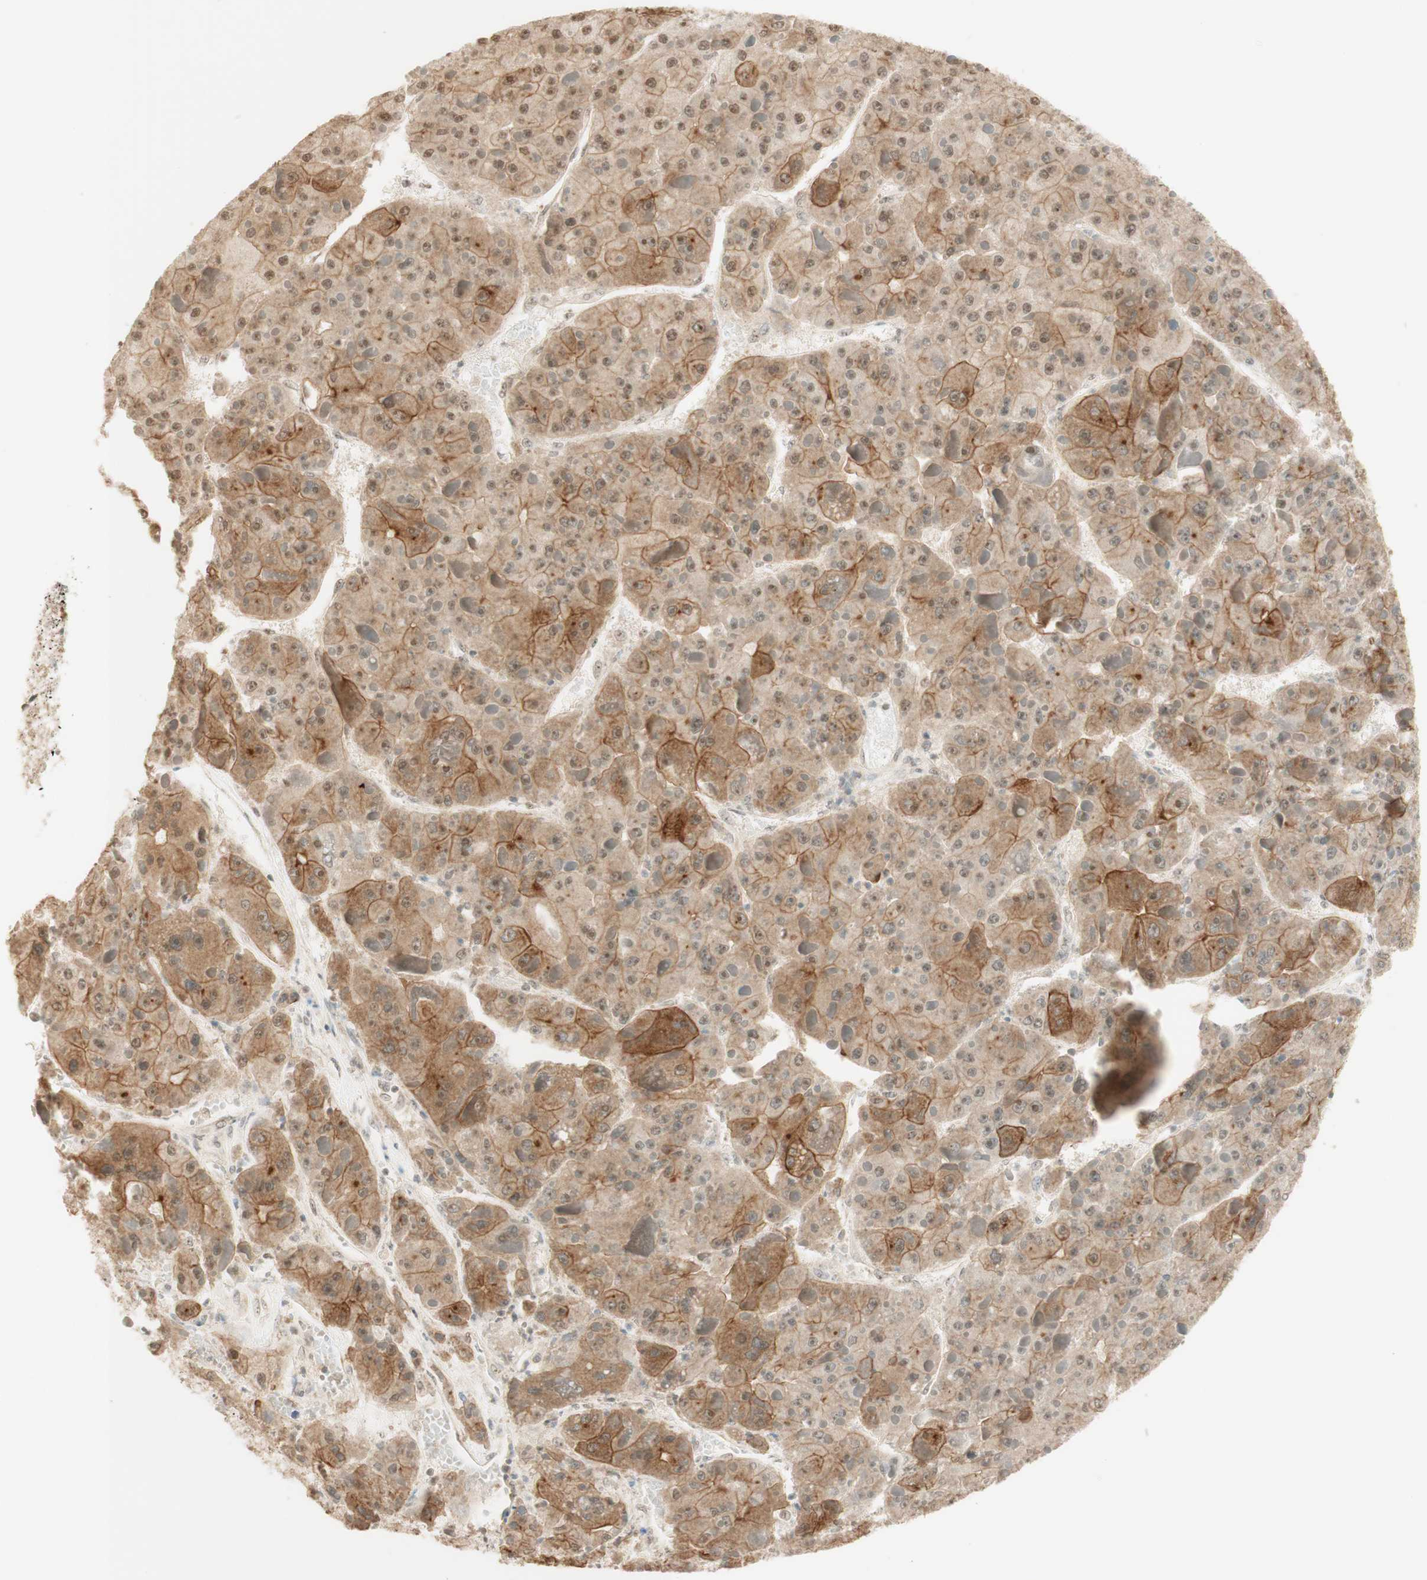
{"staining": {"intensity": "moderate", "quantity": ">75%", "location": "cytoplasmic/membranous,nuclear"}, "tissue": "liver cancer", "cell_type": "Tumor cells", "image_type": "cancer", "snomed": [{"axis": "morphology", "description": "Carcinoma, Hepatocellular, NOS"}, {"axis": "topography", "description": "Liver"}], "caption": "Immunohistochemistry (IHC) image of neoplastic tissue: liver cancer (hepatocellular carcinoma) stained using immunohistochemistry exhibits medium levels of moderate protein expression localized specifically in the cytoplasmic/membranous and nuclear of tumor cells, appearing as a cytoplasmic/membranous and nuclear brown color.", "gene": "SPINT2", "patient": {"sex": "female", "age": 73}}